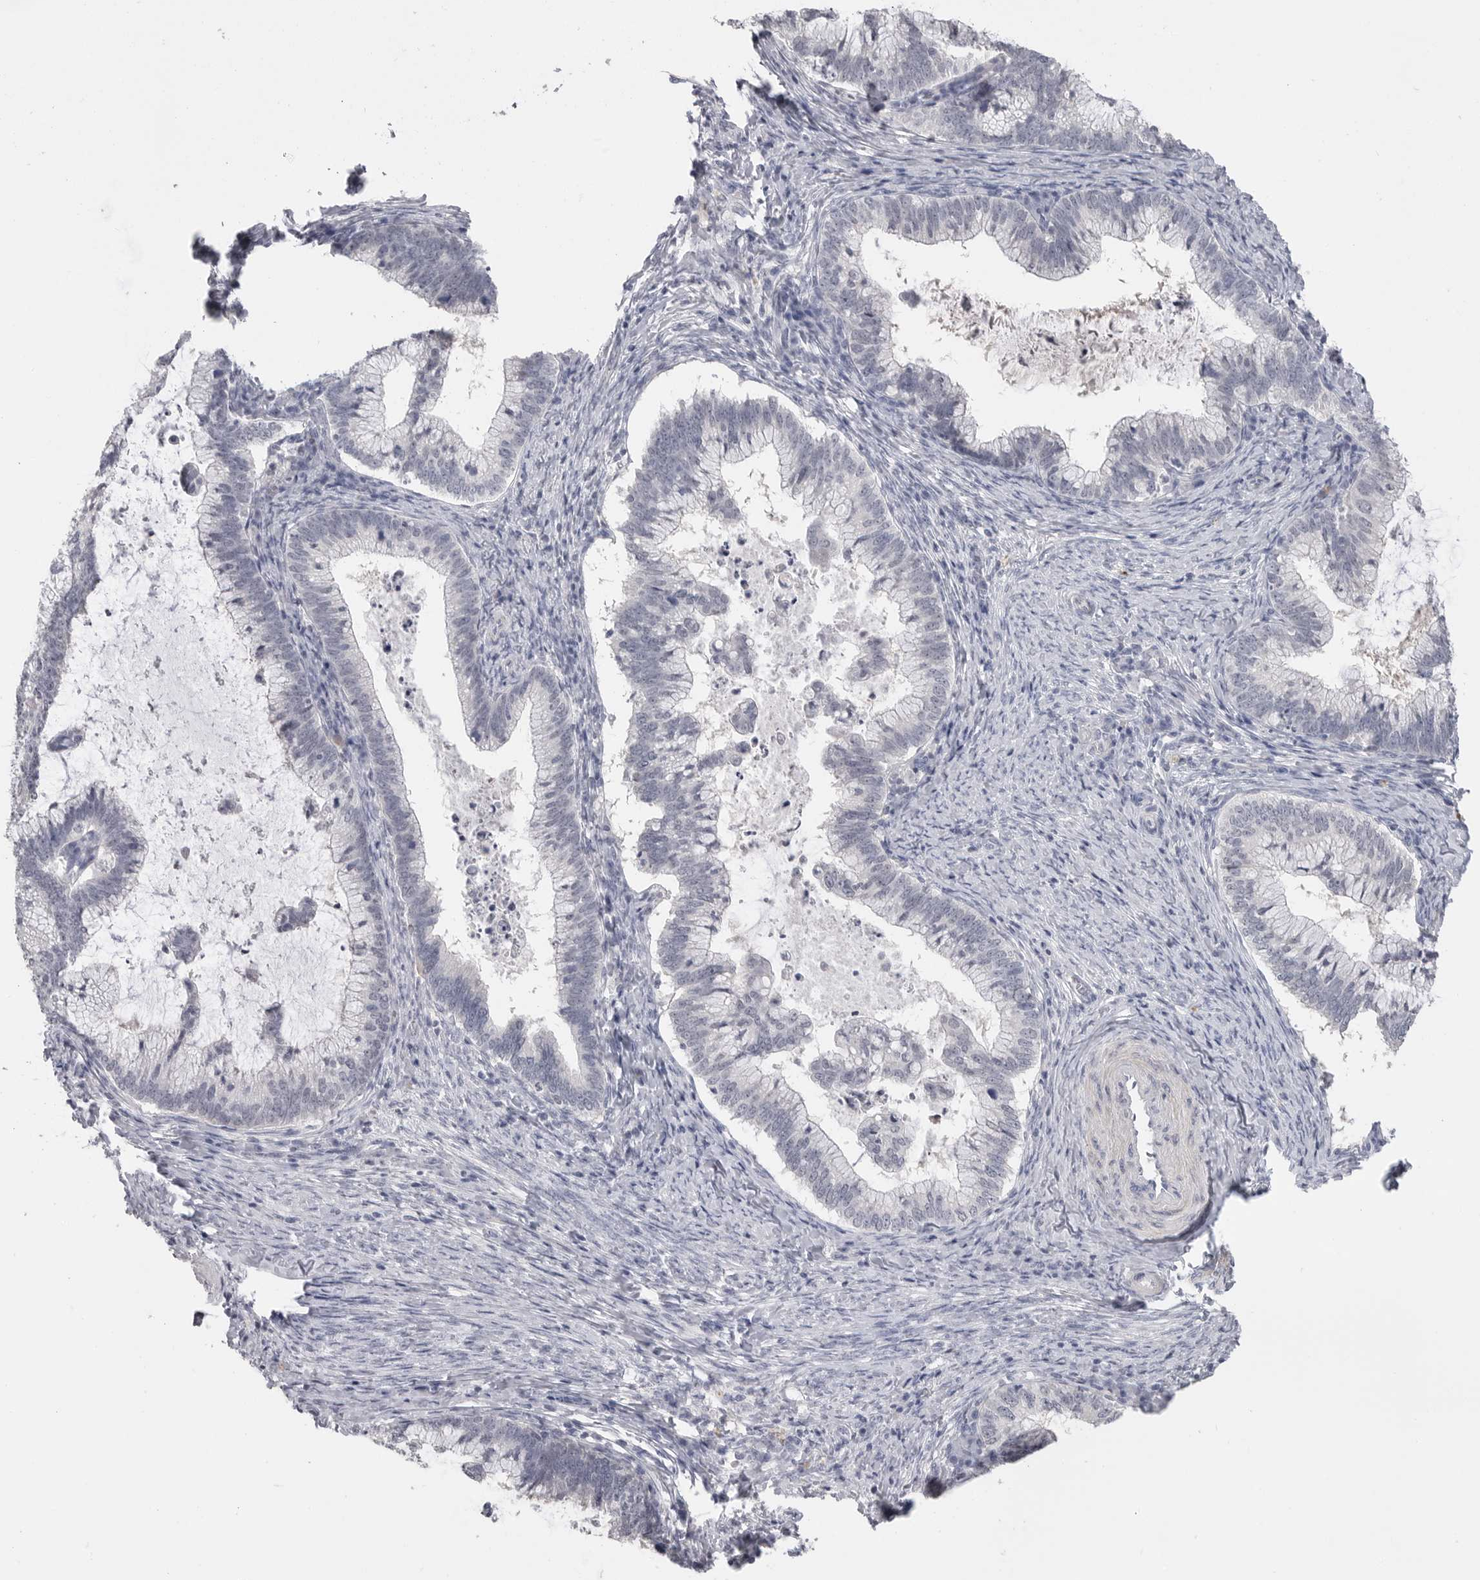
{"staining": {"intensity": "negative", "quantity": "none", "location": "none"}, "tissue": "cervical cancer", "cell_type": "Tumor cells", "image_type": "cancer", "snomed": [{"axis": "morphology", "description": "Adenocarcinoma, NOS"}, {"axis": "topography", "description": "Cervix"}], "caption": "Immunohistochemistry of cervical adenocarcinoma demonstrates no staining in tumor cells. Nuclei are stained in blue.", "gene": "PLEKHF1", "patient": {"sex": "female", "age": 36}}